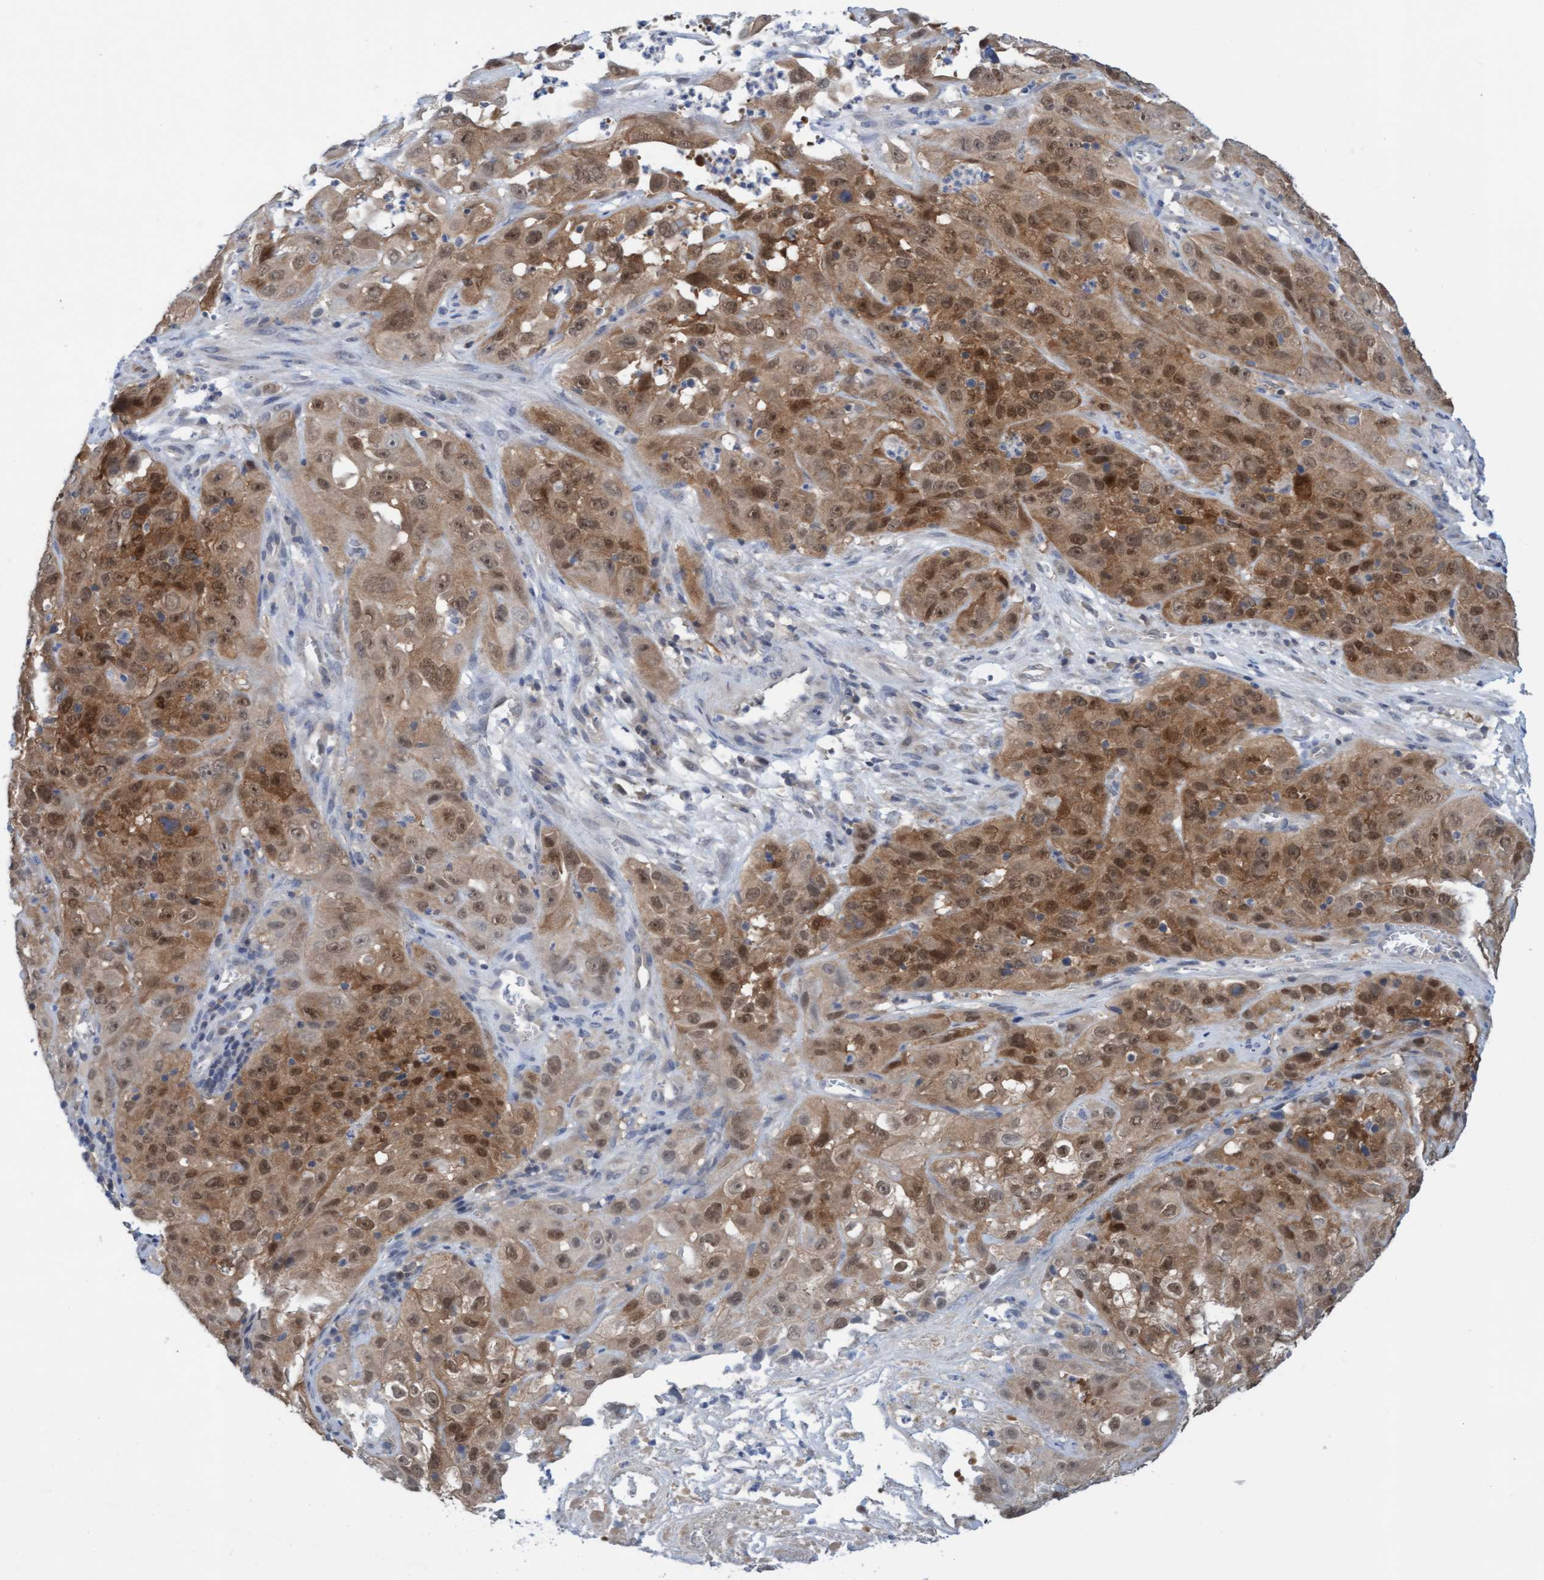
{"staining": {"intensity": "moderate", "quantity": ">75%", "location": "cytoplasmic/membranous,nuclear"}, "tissue": "cervical cancer", "cell_type": "Tumor cells", "image_type": "cancer", "snomed": [{"axis": "morphology", "description": "Squamous cell carcinoma, NOS"}, {"axis": "topography", "description": "Cervix"}], "caption": "Brown immunohistochemical staining in cervical cancer reveals moderate cytoplasmic/membranous and nuclear staining in approximately >75% of tumor cells.", "gene": "AMZ2", "patient": {"sex": "female", "age": 32}}